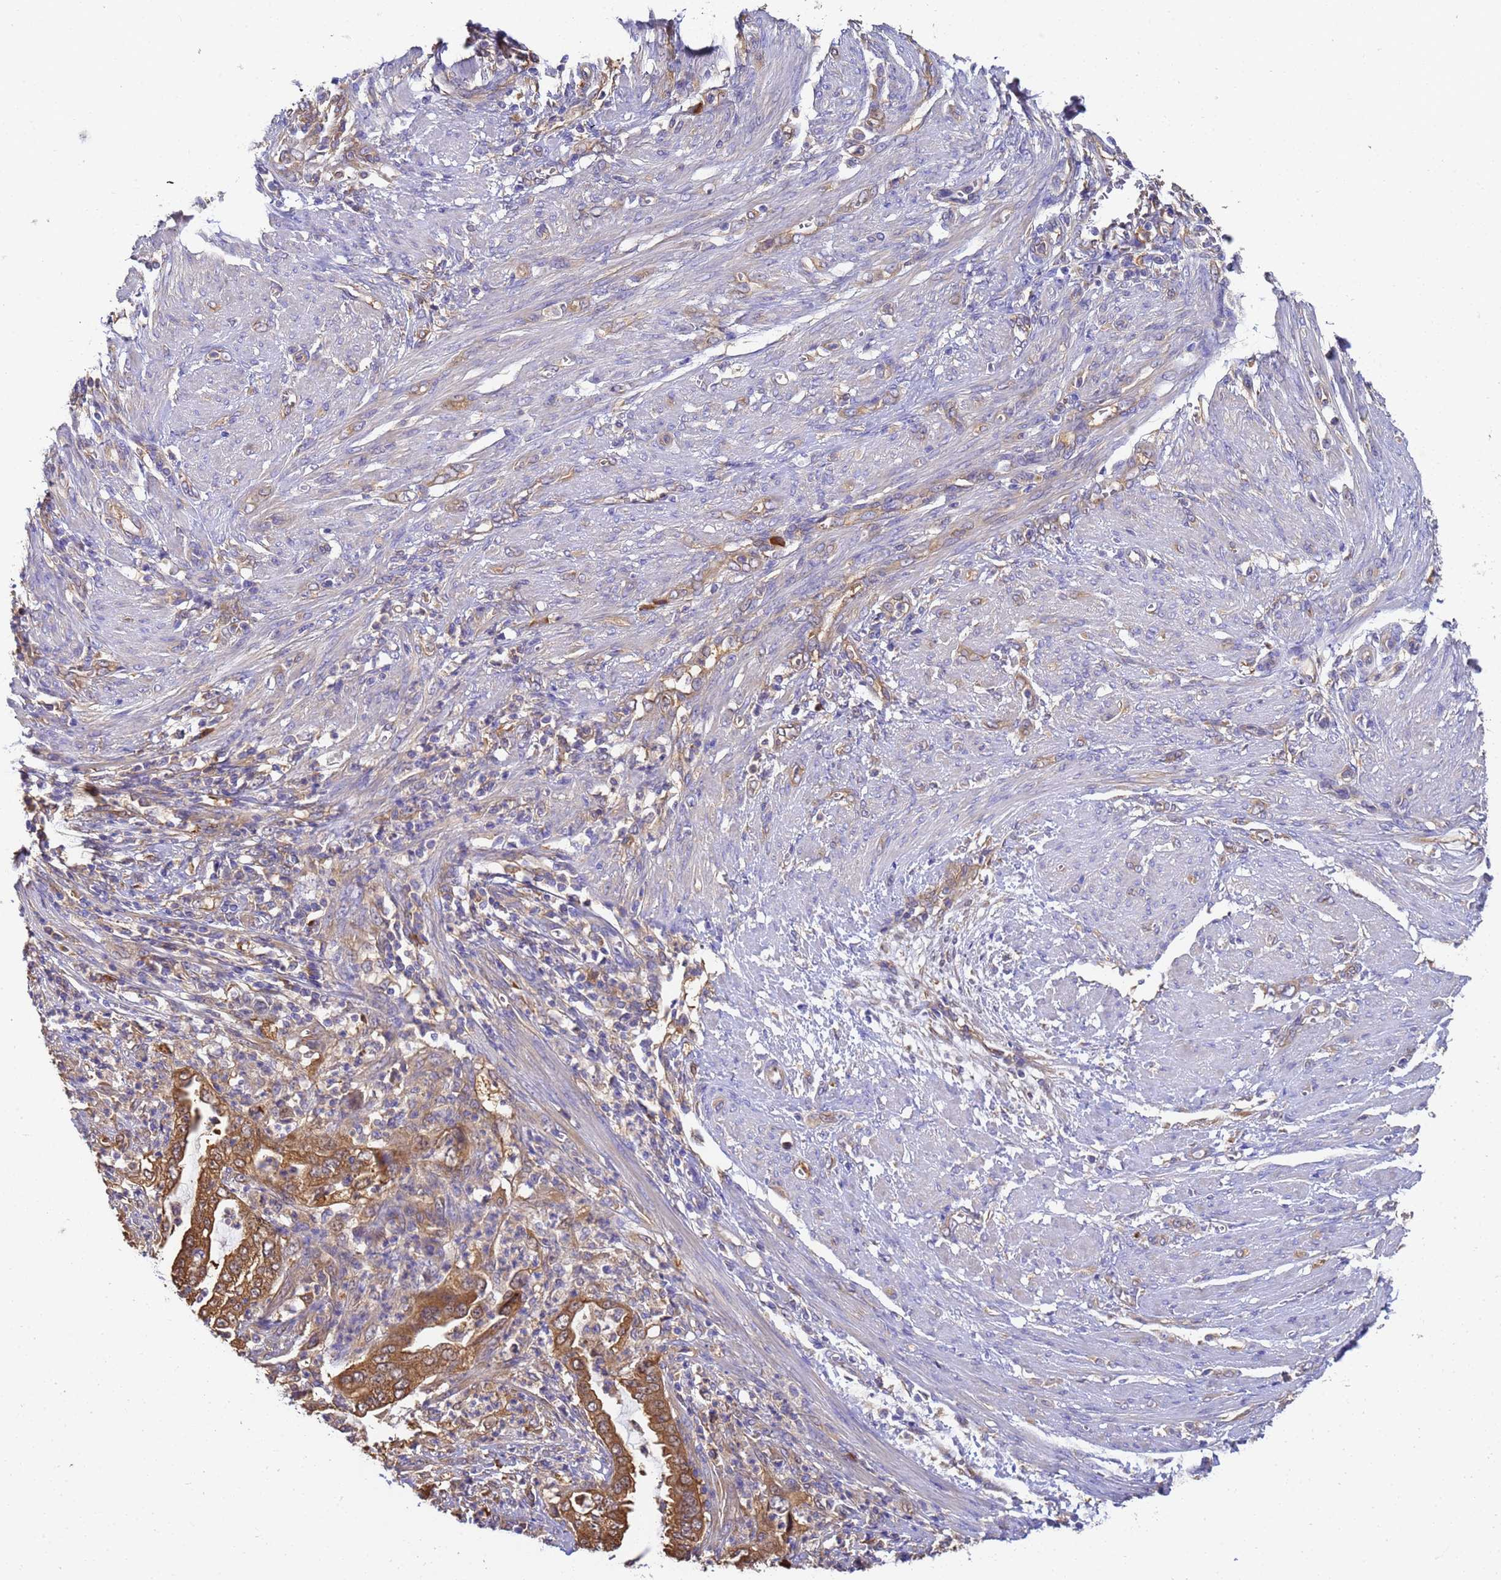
{"staining": {"intensity": "moderate", "quantity": ">75%", "location": "cytoplasmic/membranous"}, "tissue": "endometrial cancer", "cell_type": "Tumor cells", "image_type": "cancer", "snomed": [{"axis": "morphology", "description": "Adenocarcinoma, NOS"}, {"axis": "topography", "description": "Endometrium"}], "caption": "Immunohistochemical staining of human endometrial cancer exhibits medium levels of moderate cytoplasmic/membranous protein staining in about >75% of tumor cells.", "gene": "NME1-NME2", "patient": {"sex": "female", "age": 51}}